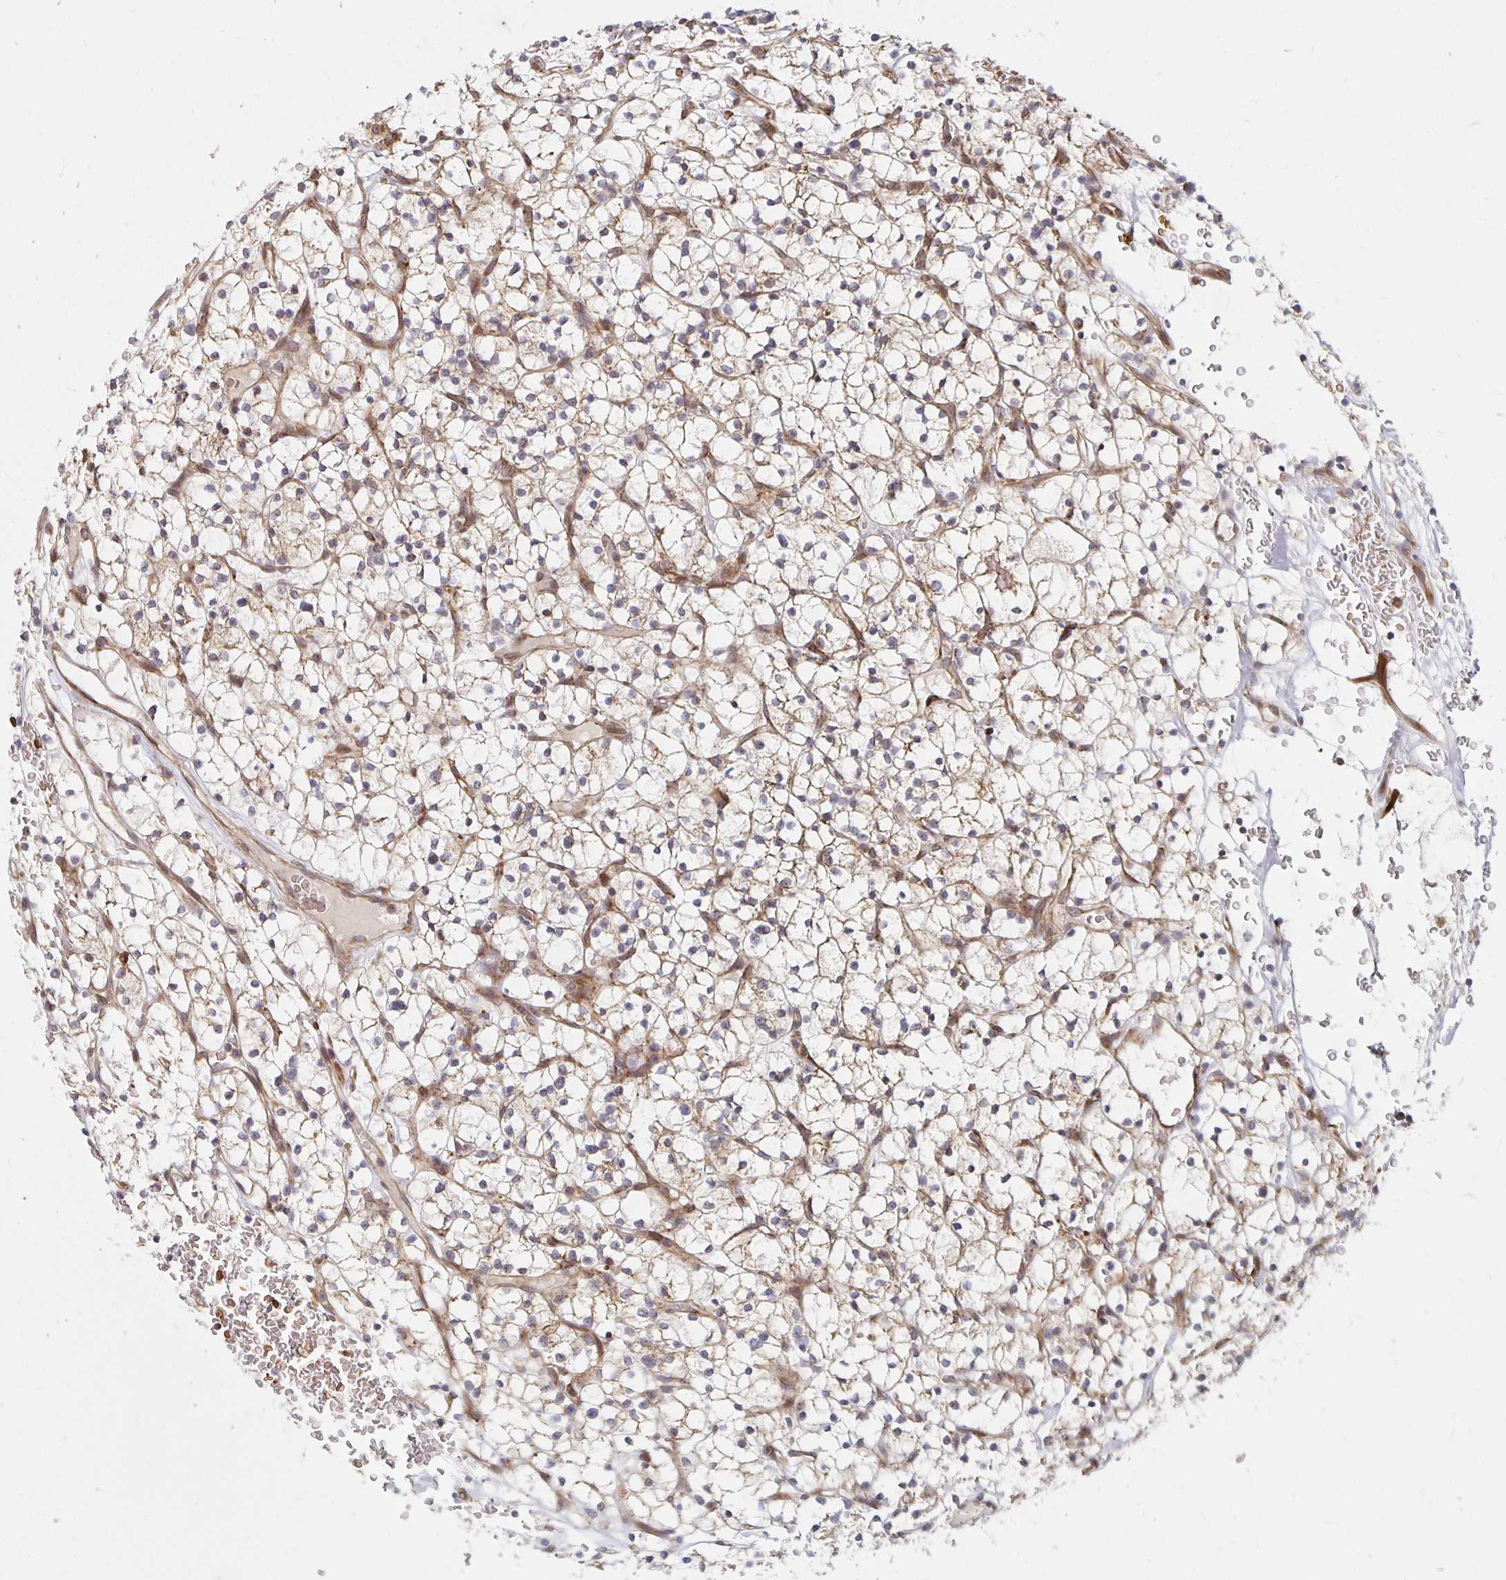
{"staining": {"intensity": "weak", "quantity": "25%-75%", "location": "cytoplasmic/membranous"}, "tissue": "renal cancer", "cell_type": "Tumor cells", "image_type": "cancer", "snomed": [{"axis": "morphology", "description": "Adenocarcinoma, NOS"}, {"axis": "topography", "description": "Kidney"}], "caption": "Immunohistochemistry histopathology image of adenocarcinoma (renal) stained for a protein (brown), which exhibits low levels of weak cytoplasmic/membranous expression in approximately 25%-75% of tumor cells.", "gene": "MRPL28", "patient": {"sex": "female", "age": 64}}